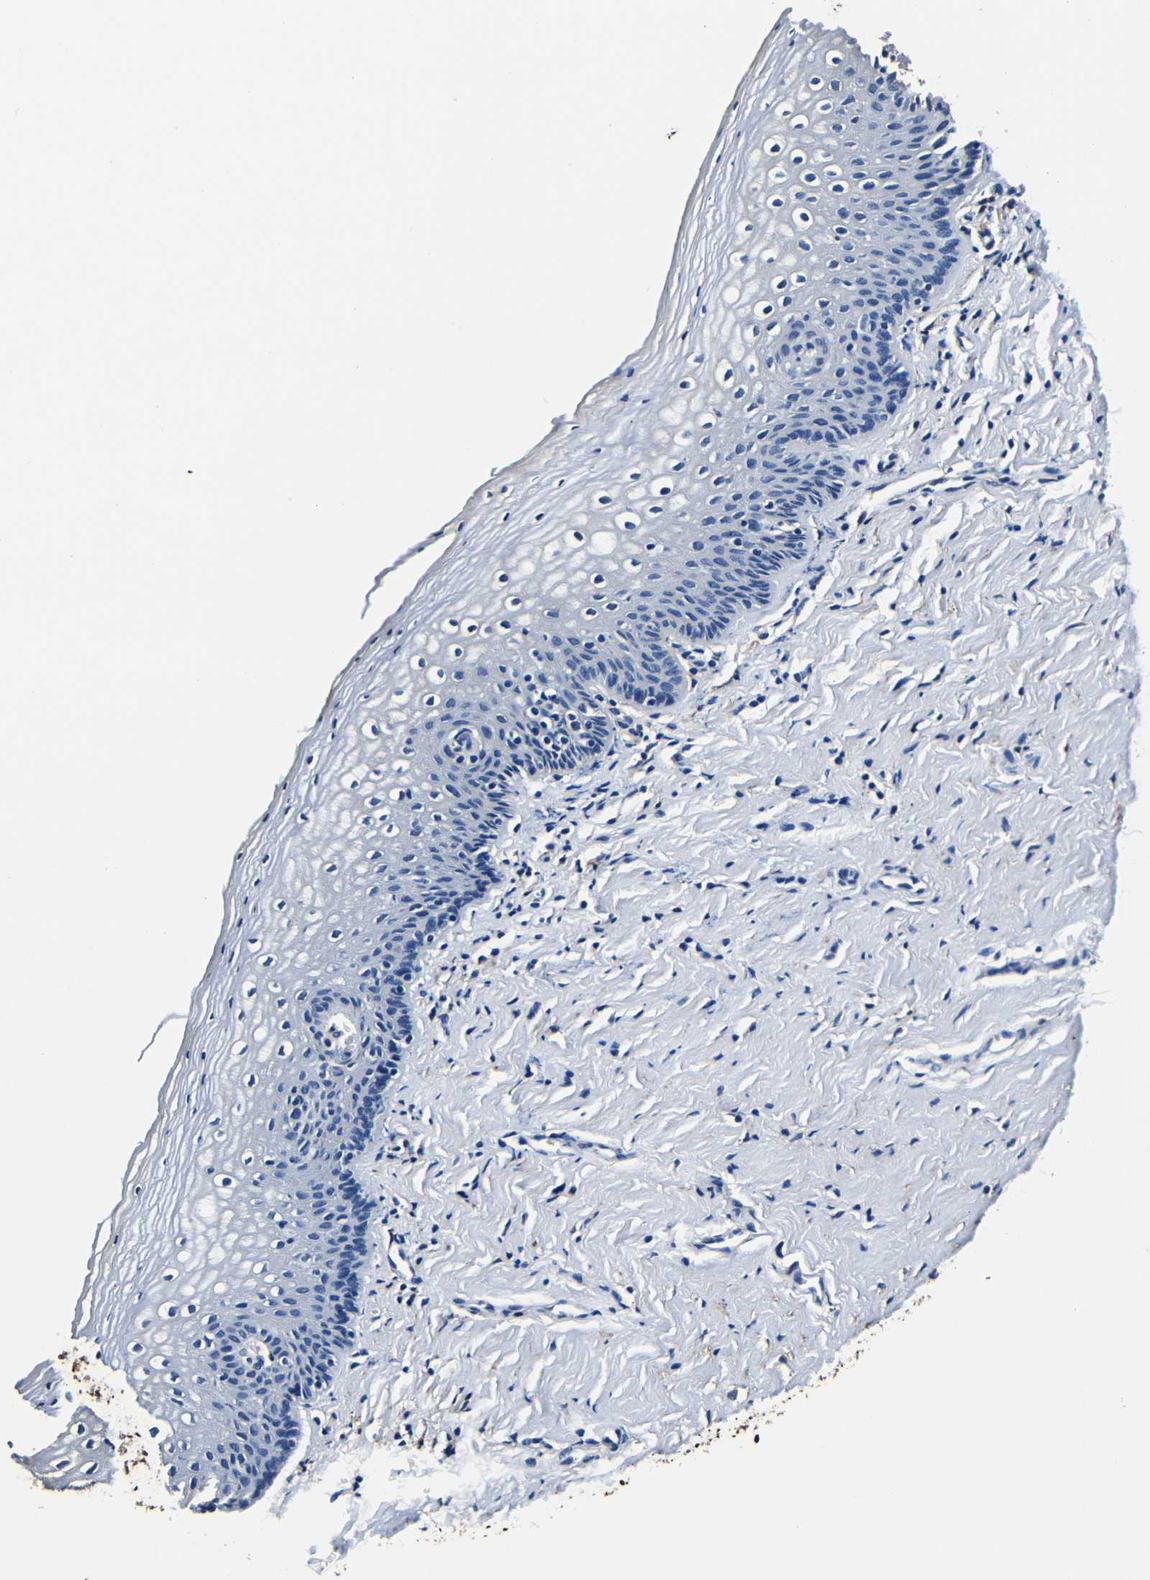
{"staining": {"intensity": "negative", "quantity": "none", "location": "none"}, "tissue": "vagina", "cell_type": "Squamous epithelial cells", "image_type": "normal", "snomed": [{"axis": "morphology", "description": "Normal tissue, NOS"}, {"axis": "topography", "description": "Vagina"}], "caption": "High power microscopy image of an immunohistochemistry (IHC) micrograph of normal vagina, revealing no significant expression in squamous epithelial cells.", "gene": "RRBP1", "patient": {"sex": "female", "age": 46}}